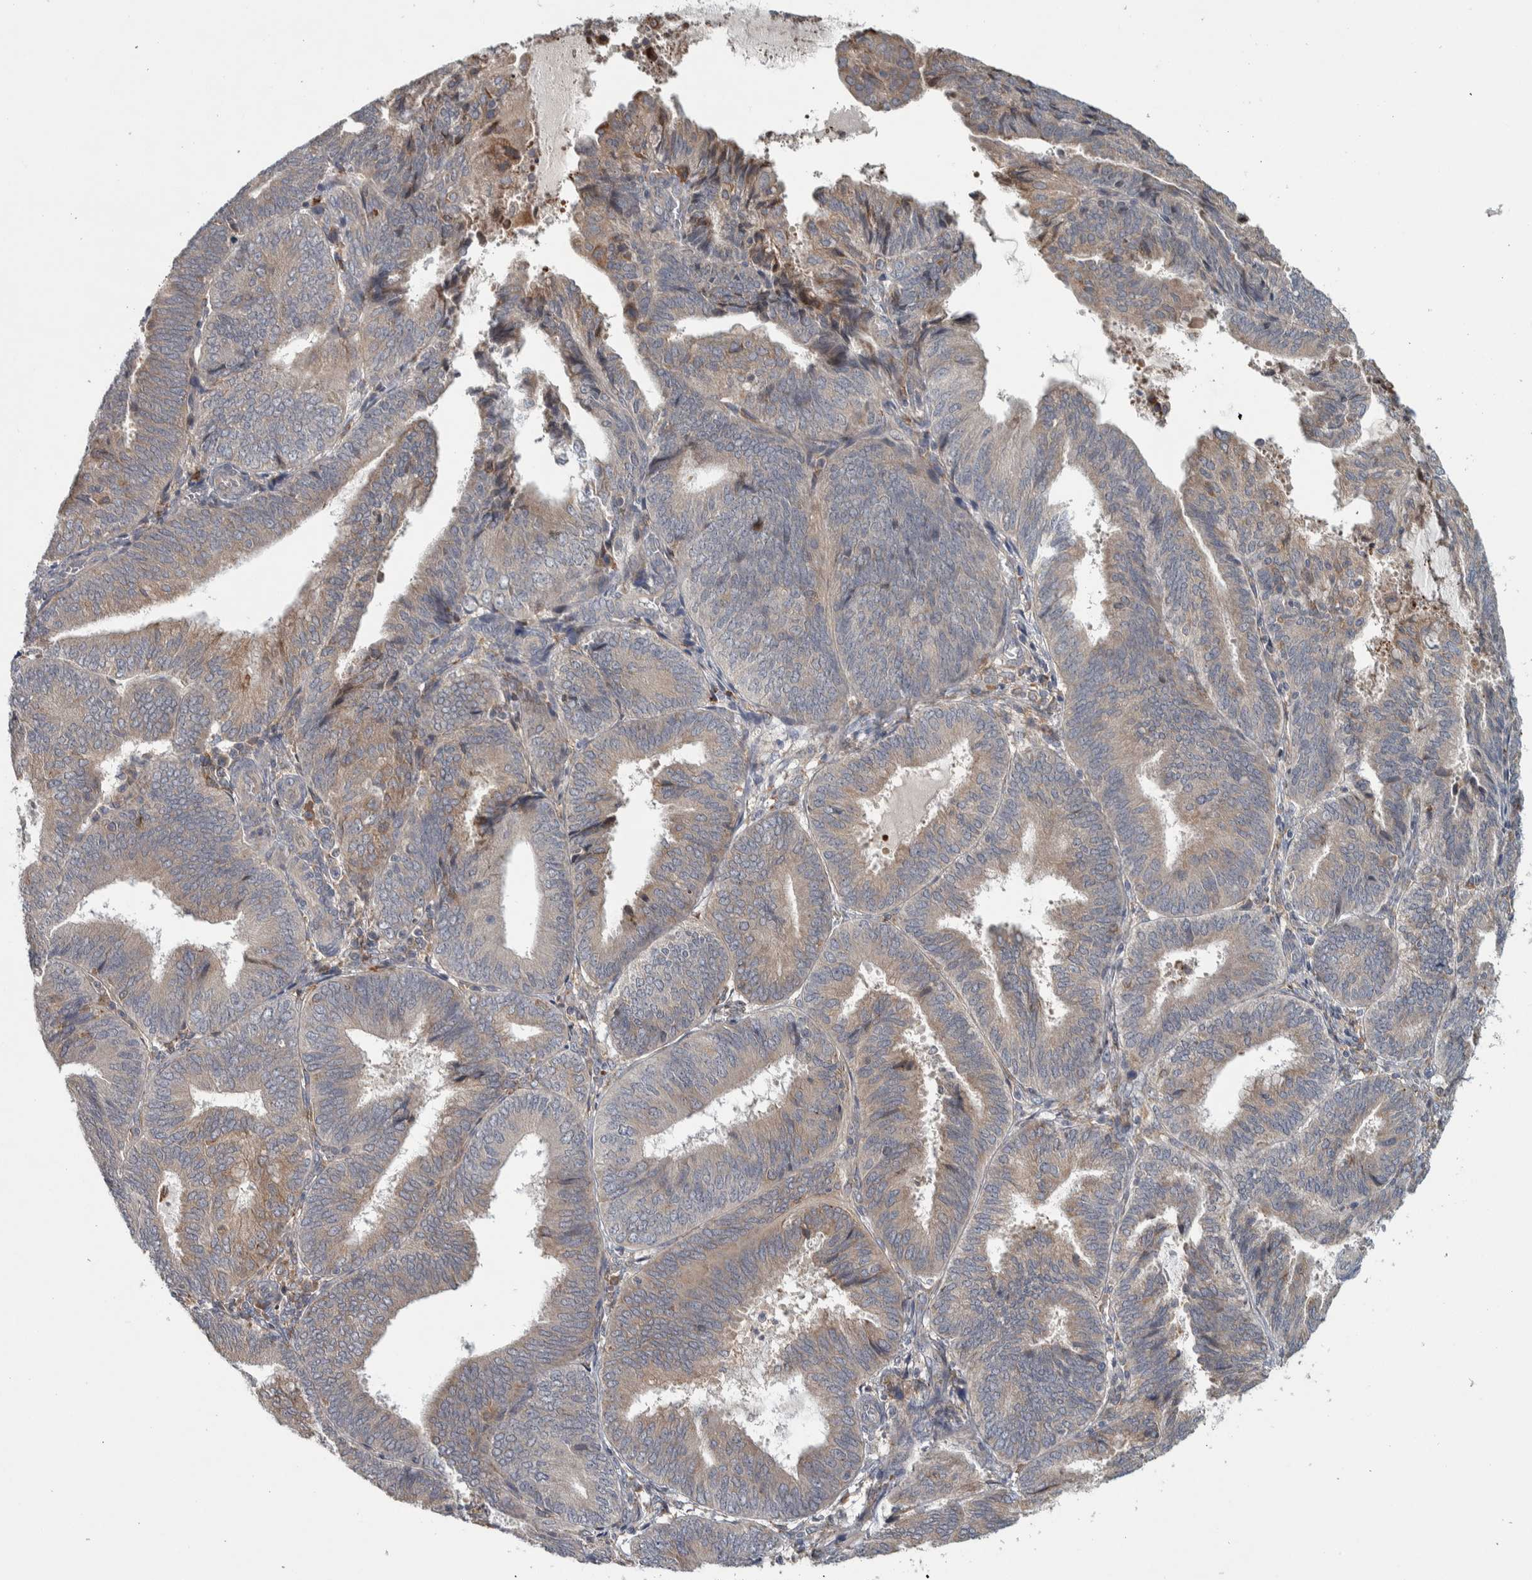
{"staining": {"intensity": "weak", "quantity": ">75%", "location": "cytoplasmic/membranous"}, "tissue": "endometrial cancer", "cell_type": "Tumor cells", "image_type": "cancer", "snomed": [{"axis": "morphology", "description": "Adenocarcinoma, NOS"}, {"axis": "topography", "description": "Endometrium"}], "caption": "Endometrial adenocarcinoma stained with a protein marker shows weak staining in tumor cells.", "gene": "ADPRM", "patient": {"sex": "female", "age": 81}}